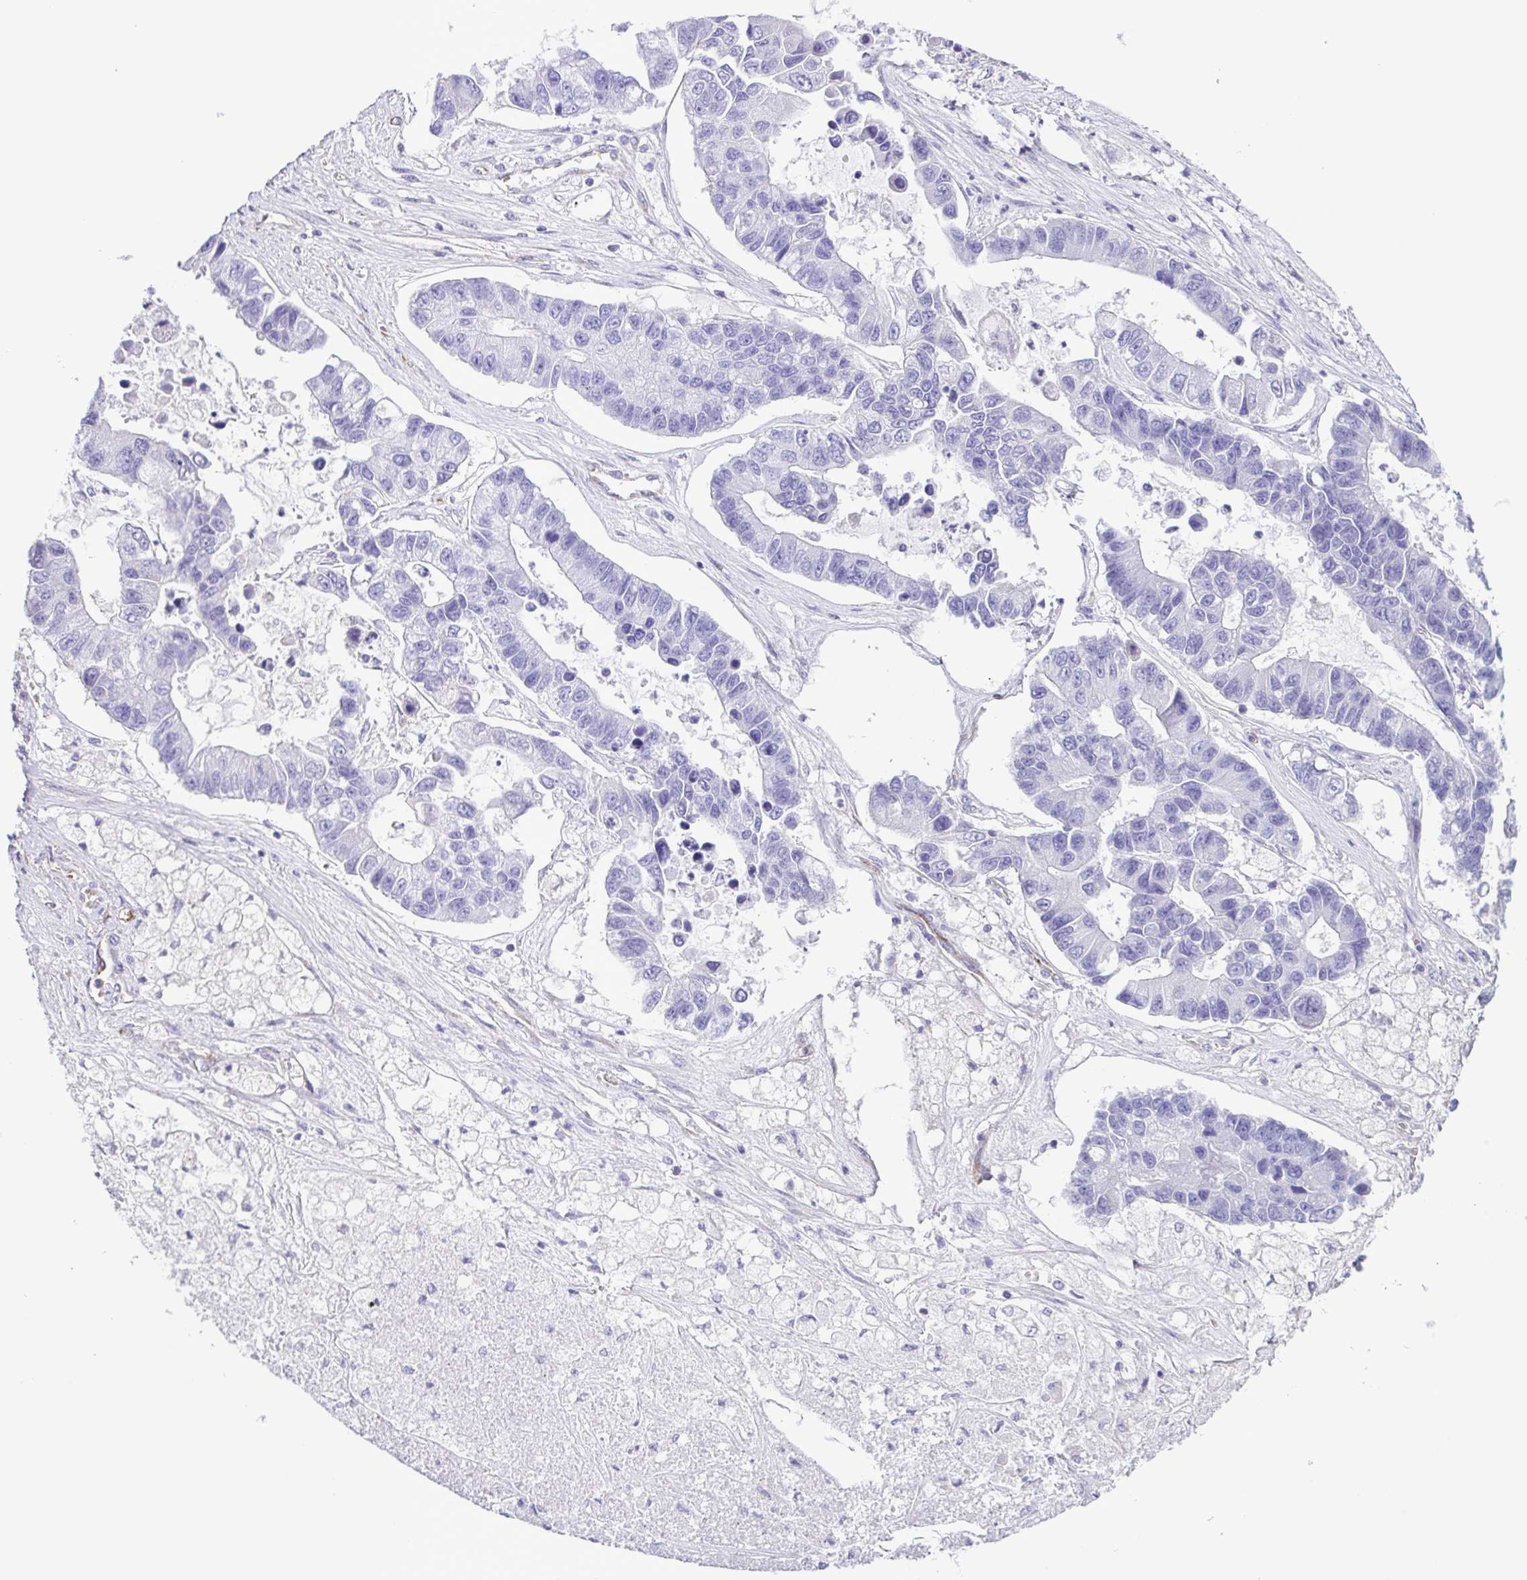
{"staining": {"intensity": "negative", "quantity": "none", "location": "none"}, "tissue": "lung cancer", "cell_type": "Tumor cells", "image_type": "cancer", "snomed": [{"axis": "morphology", "description": "Adenocarcinoma, NOS"}, {"axis": "topography", "description": "Bronchus"}, {"axis": "topography", "description": "Lung"}], "caption": "A histopathology image of lung cancer (adenocarcinoma) stained for a protein displays no brown staining in tumor cells.", "gene": "FLT1", "patient": {"sex": "female", "age": 51}}